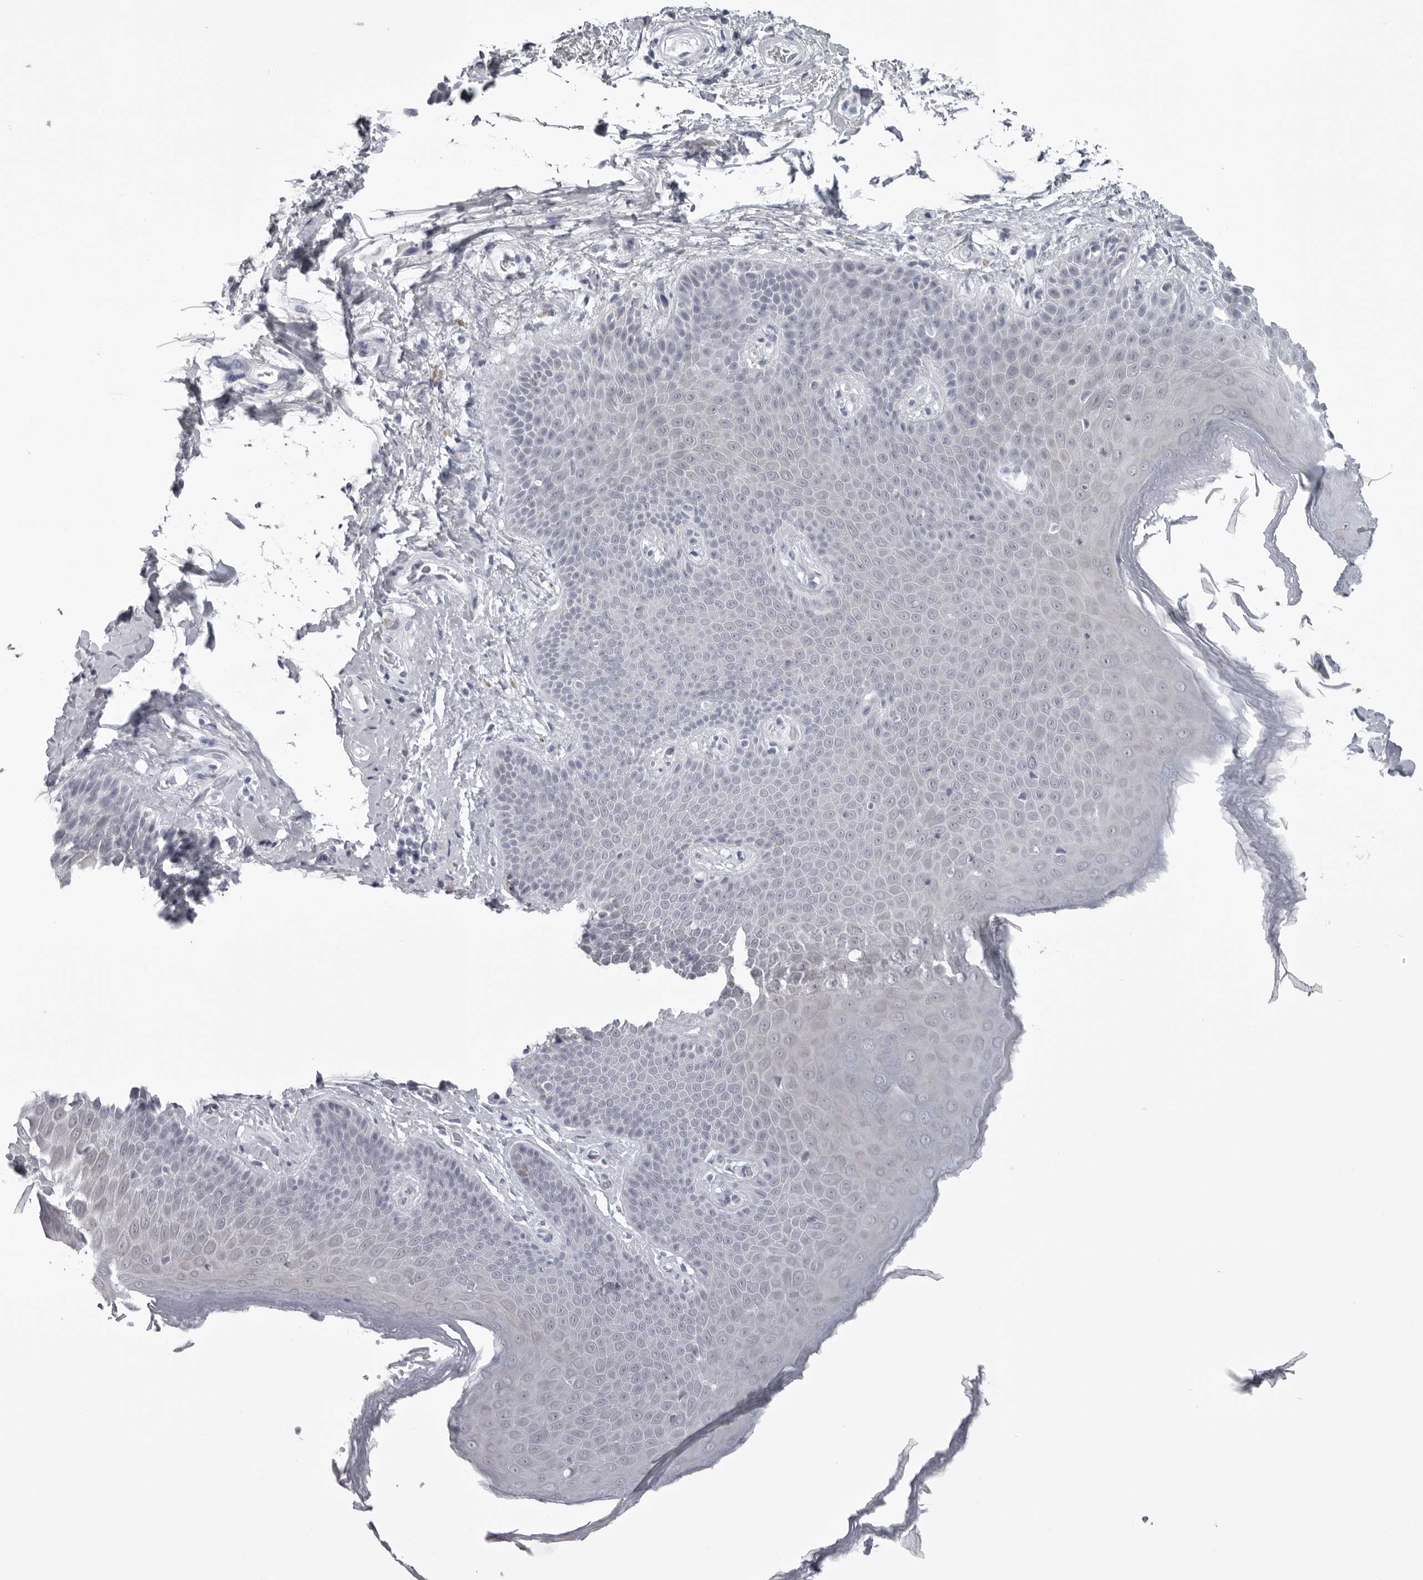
{"staining": {"intensity": "negative", "quantity": "none", "location": "none"}, "tissue": "skin", "cell_type": "Epidermal cells", "image_type": "normal", "snomed": [{"axis": "morphology", "description": "Normal tissue, NOS"}, {"axis": "topography", "description": "Anal"}], "caption": "Human skin stained for a protein using IHC reveals no expression in epidermal cells.", "gene": "UROD", "patient": {"sex": "male", "age": 74}}